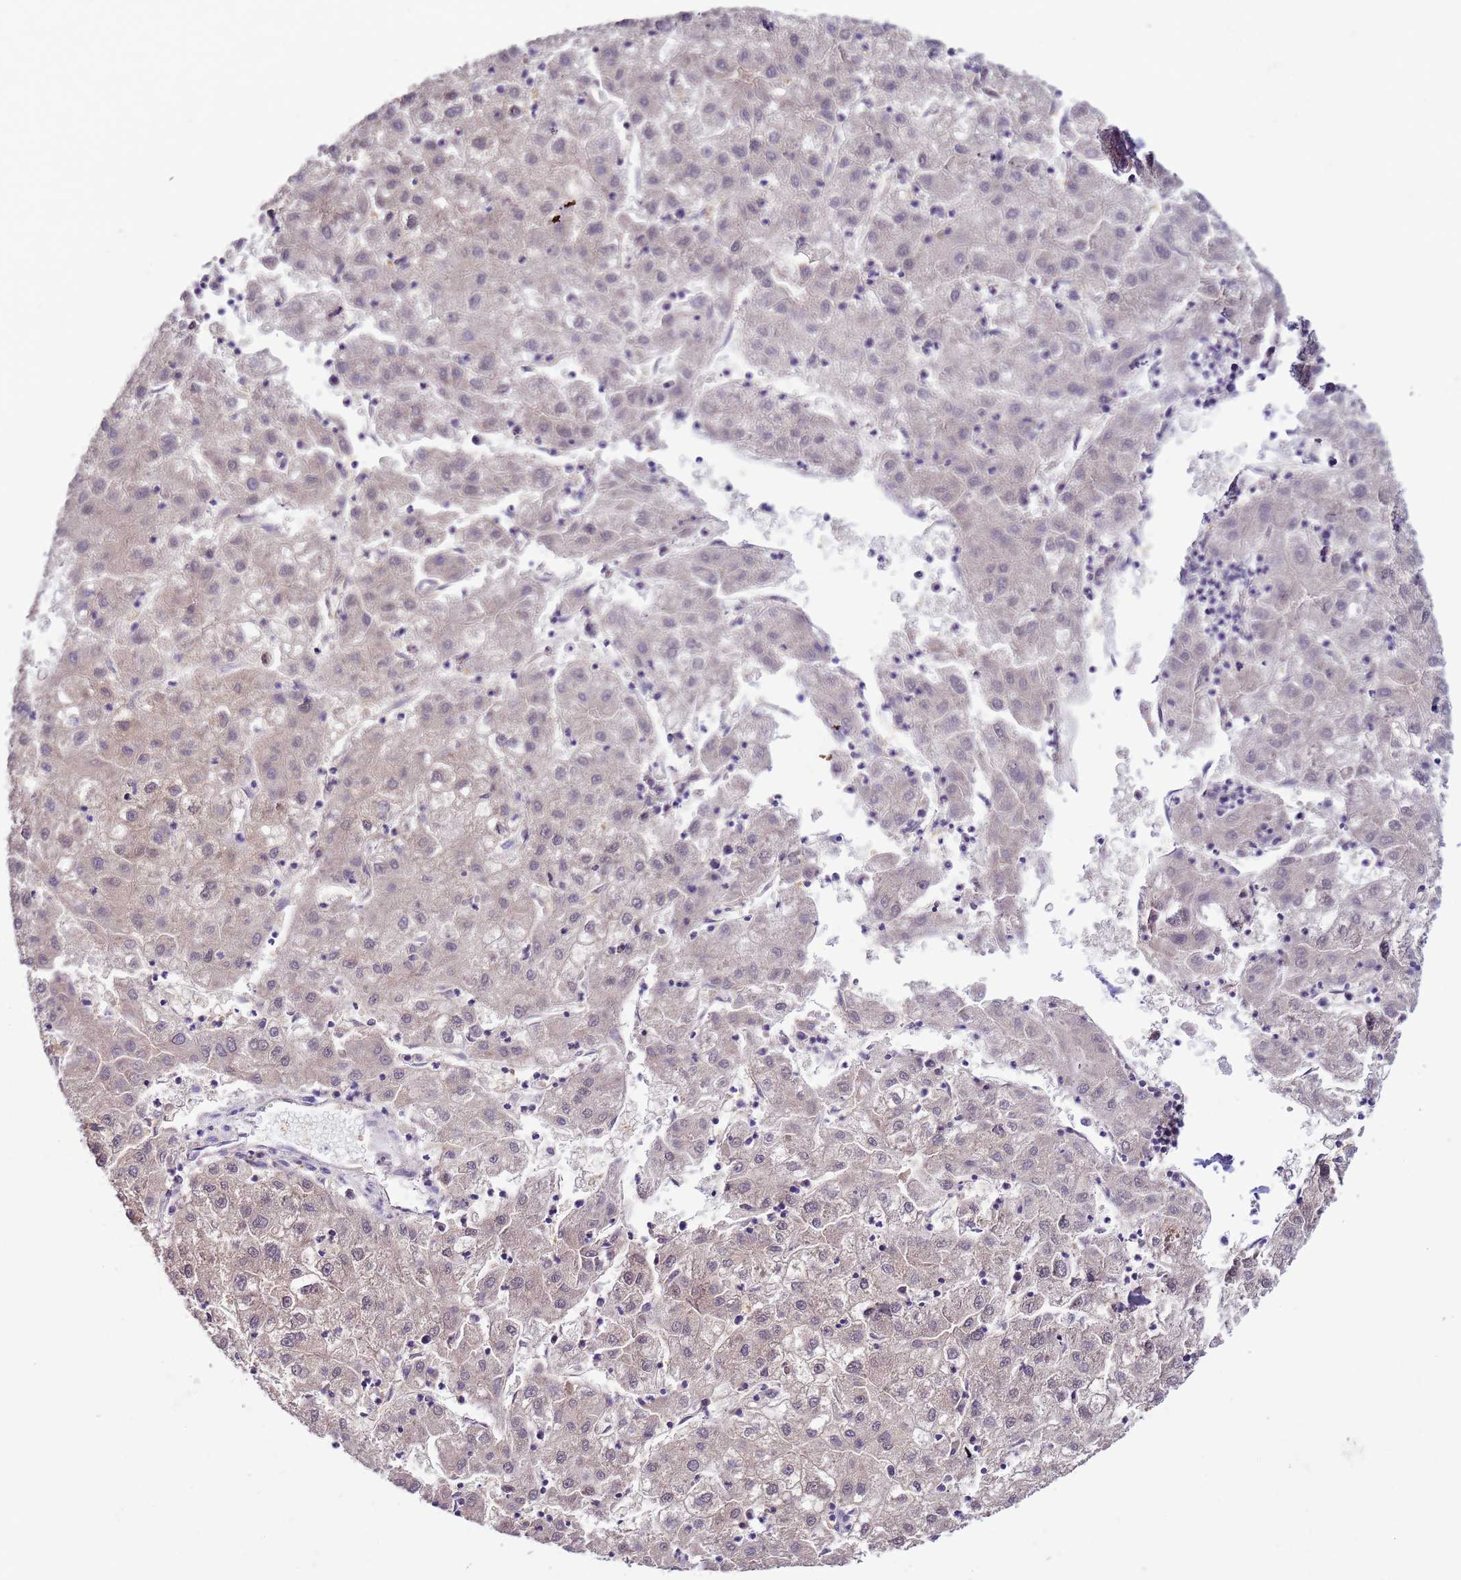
{"staining": {"intensity": "weak", "quantity": "<25%", "location": "cytoplasmic/membranous,nuclear"}, "tissue": "liver cancer", "cell_type": "Tumor cells", "image_type": "cancer", "snomed": [{"axis": "morphology", "description": "Carcinoma, Hepatocellular, NOS"}, {"axis": "topography", "description": "Liver"}], "caption": "Hepatocellular carcinoma (liver) was stained to show a protein in brown. There is no significant expression in tumor cells. (DAB (3,3'-diaminobenzidine) immunohistochemistry visualized using brightfield microscopy, high magnification).", "gene": "DDI2", "patient": {"sex": "male", "age": 72}}